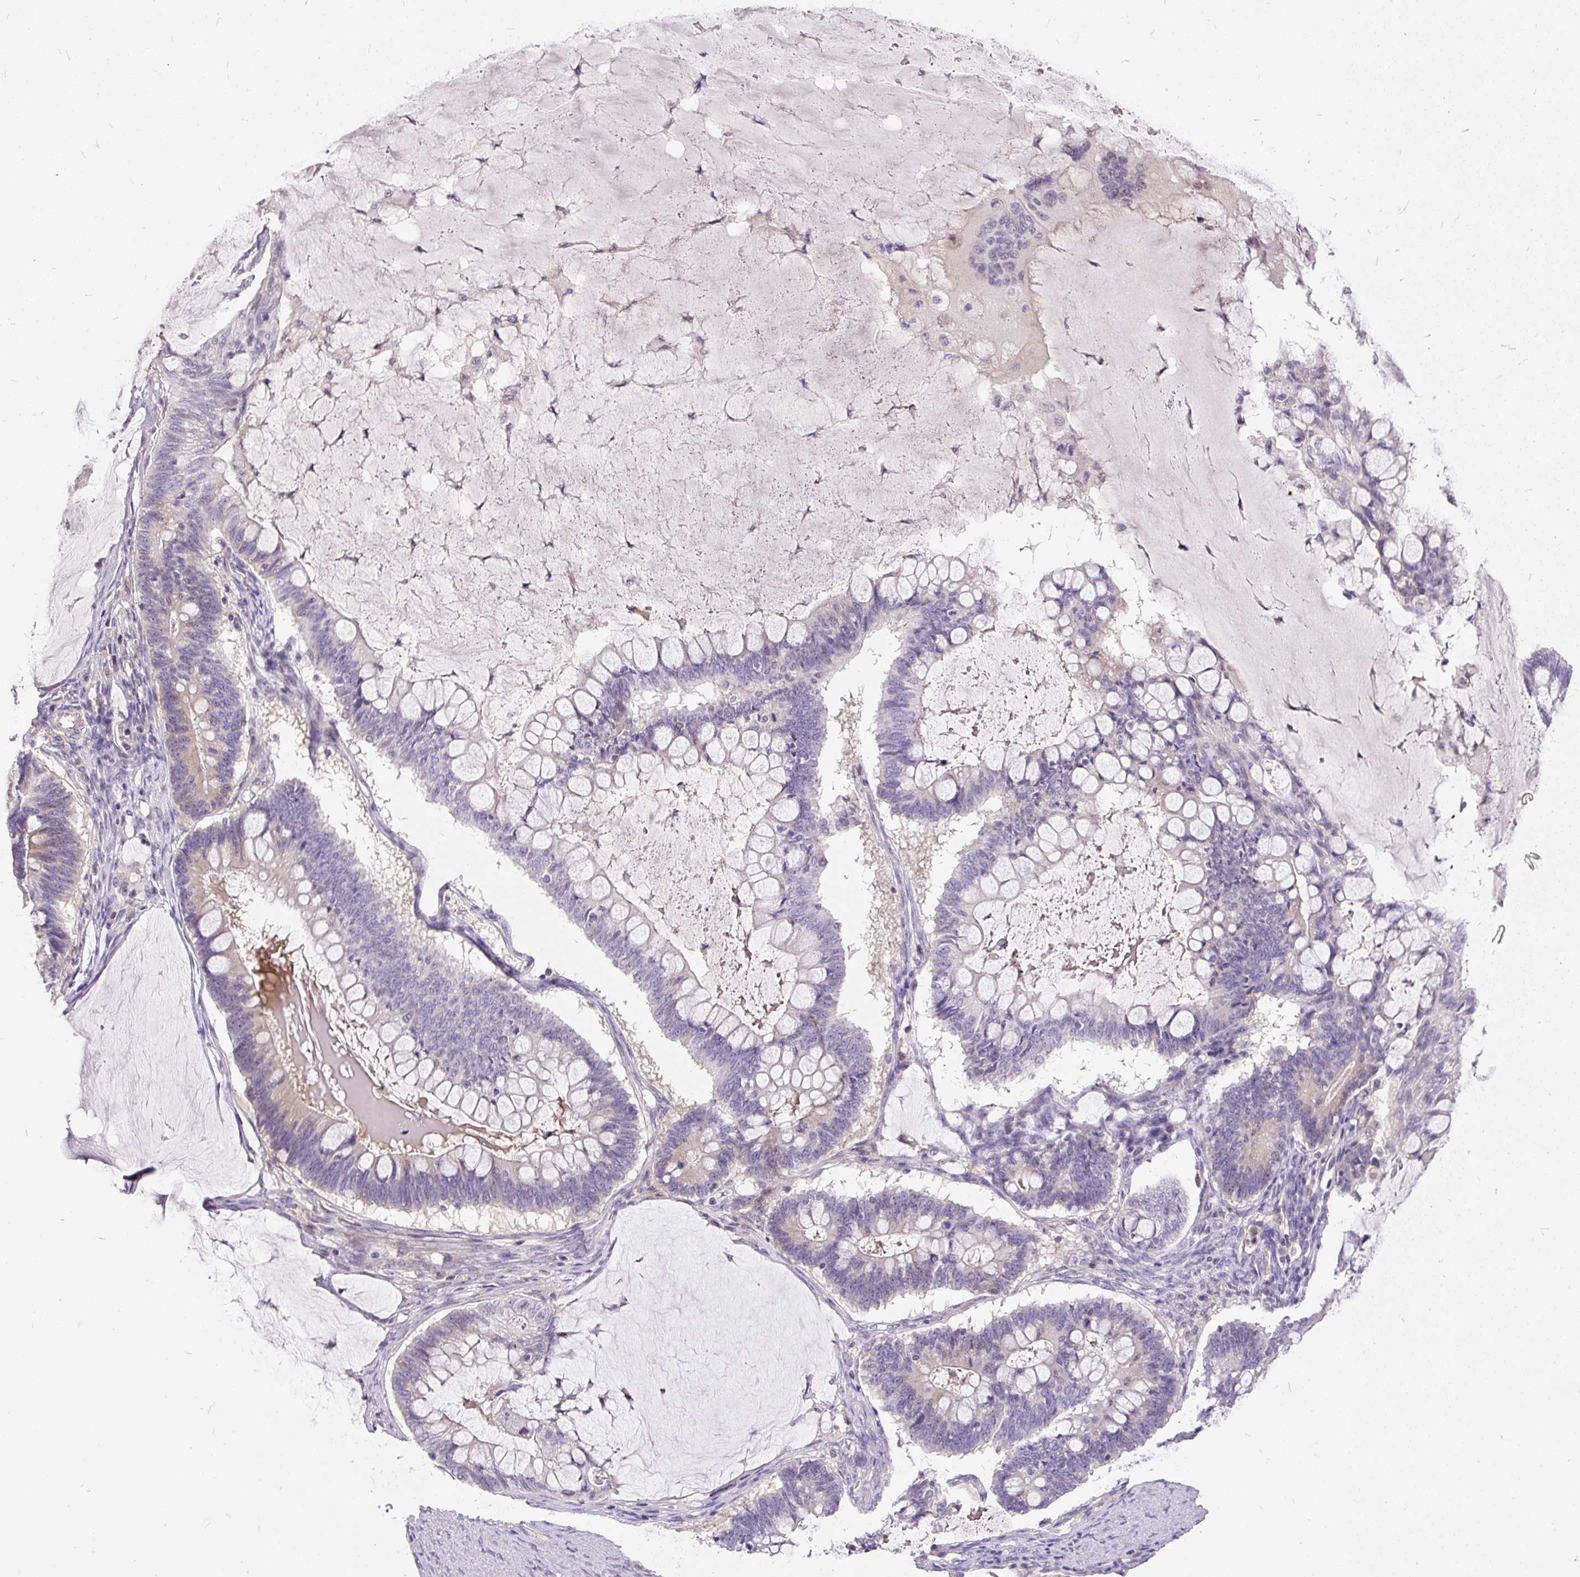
{"staining": {"intensity": "negative", "quantity": "none", "location": "none"}, "tissue": "ovarian cancer", "cell_type": "Tumor cells", "image_type": "cancer", "snomed": [{"axis": "morphology", "description": "Cystadenocarcinoma, mucinous, NOS"}, {"axis": "topography", "description": "Ovary"}], "caption": "This photomicrograph is of ovarian cancer (mucinous cystadenocarcinoma) stained with immunohistochemistry to label a protein in brown with the nuclei are counter-stained blue. There is no positivity in tumor cells.", "gene": "KRTAP20-3", "patient": {"sex": "female", "age": 61}}